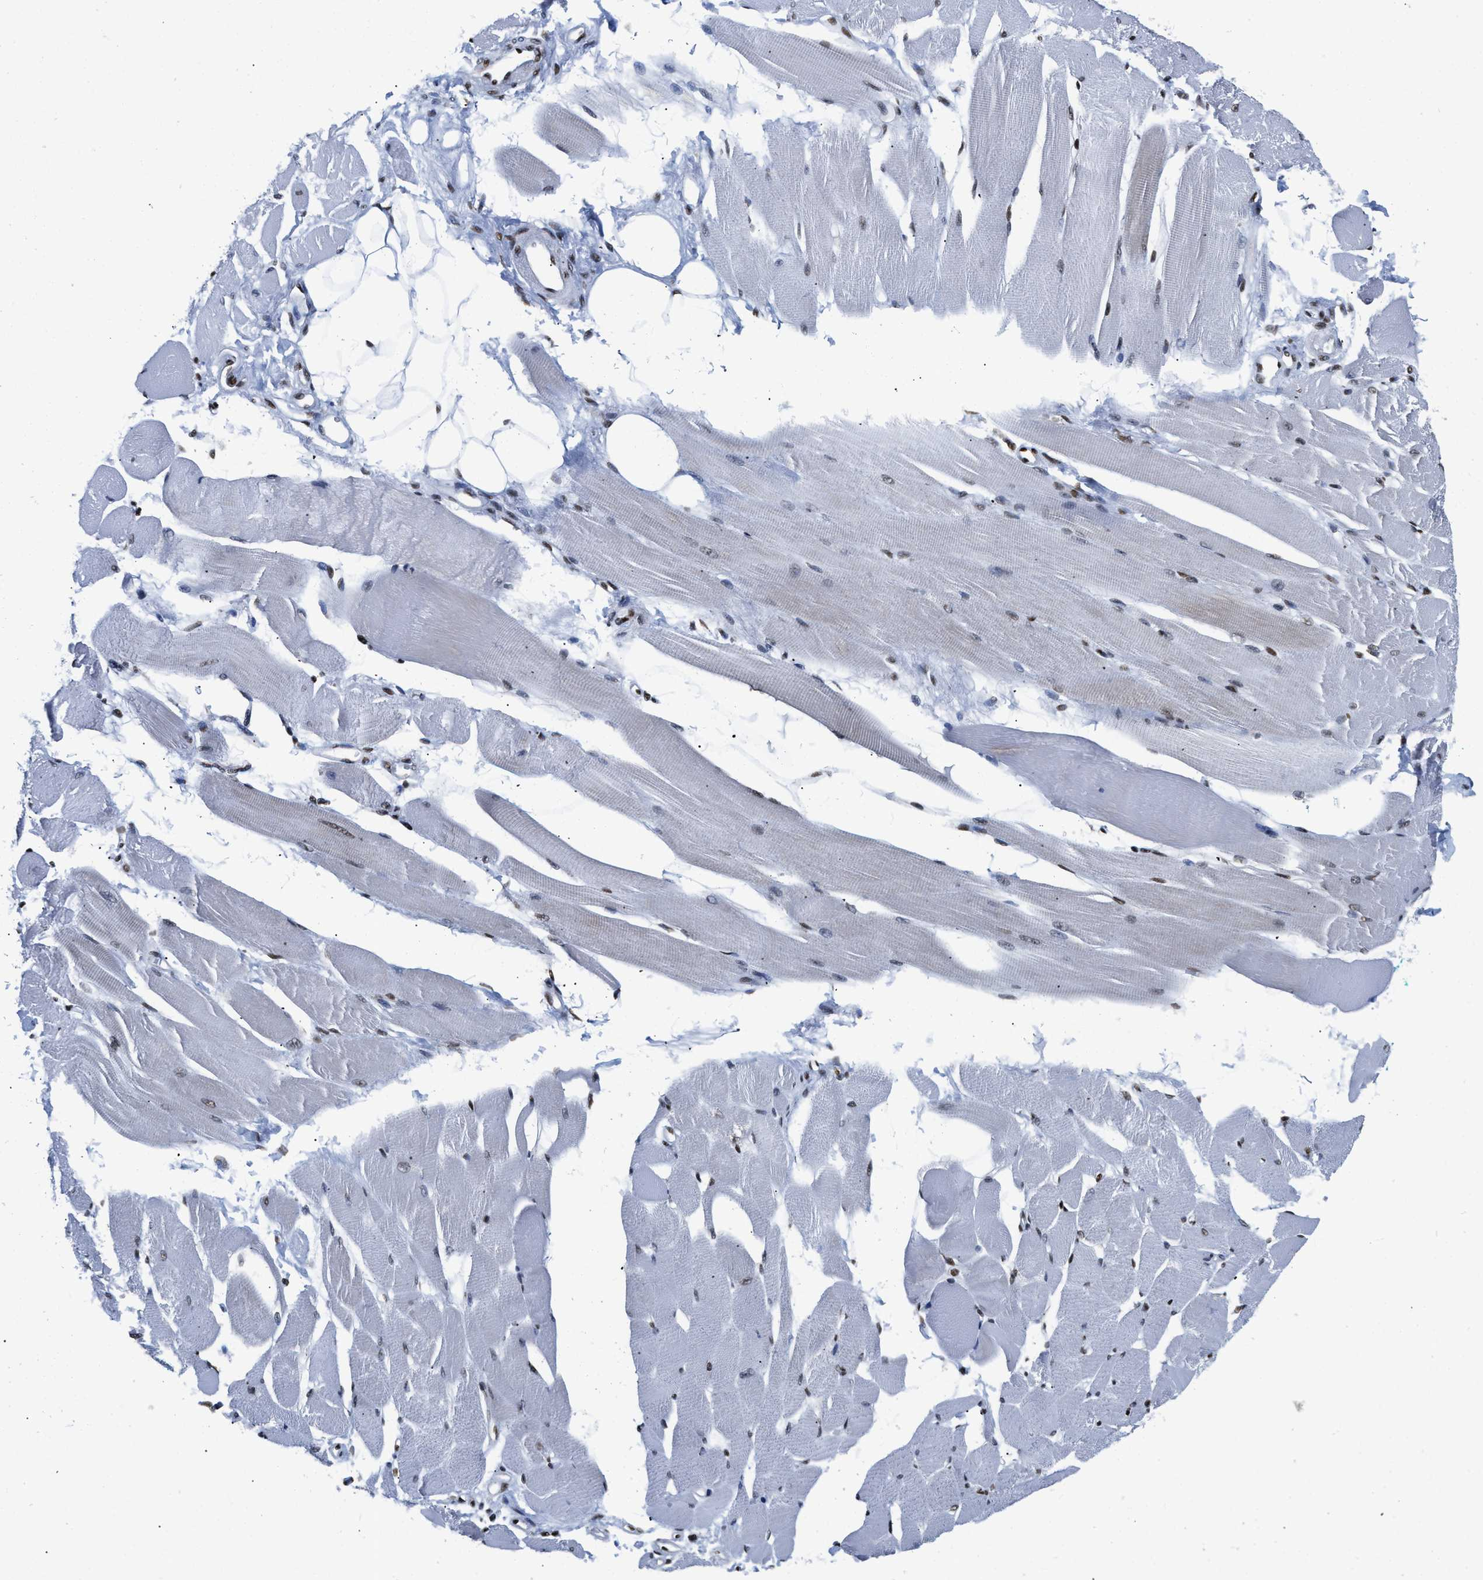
{"staining": {"intensity": "strong", "quantity": "25%-75%", "location": "nuclear"}, "tissue": "skeletal muscle", "cell_type": "Myocytes", "image_type": "normal", "snomed": [{"axis": "morphology", "description": "Normal tissue, NOS"}, {"axis": "topography", "description": "Skeletal muscle"}, {"axis": "topography", "description": "Peripheral nerve tissue"}], "caption": "This is a photomicrograph of immunohistochemistry (IHC) staining of benign skeletal muscle, which shows strong positivity in the nuclear of myocytes.", "gene": "CREB1", "patient": {"sex": "female", "age": 84}}